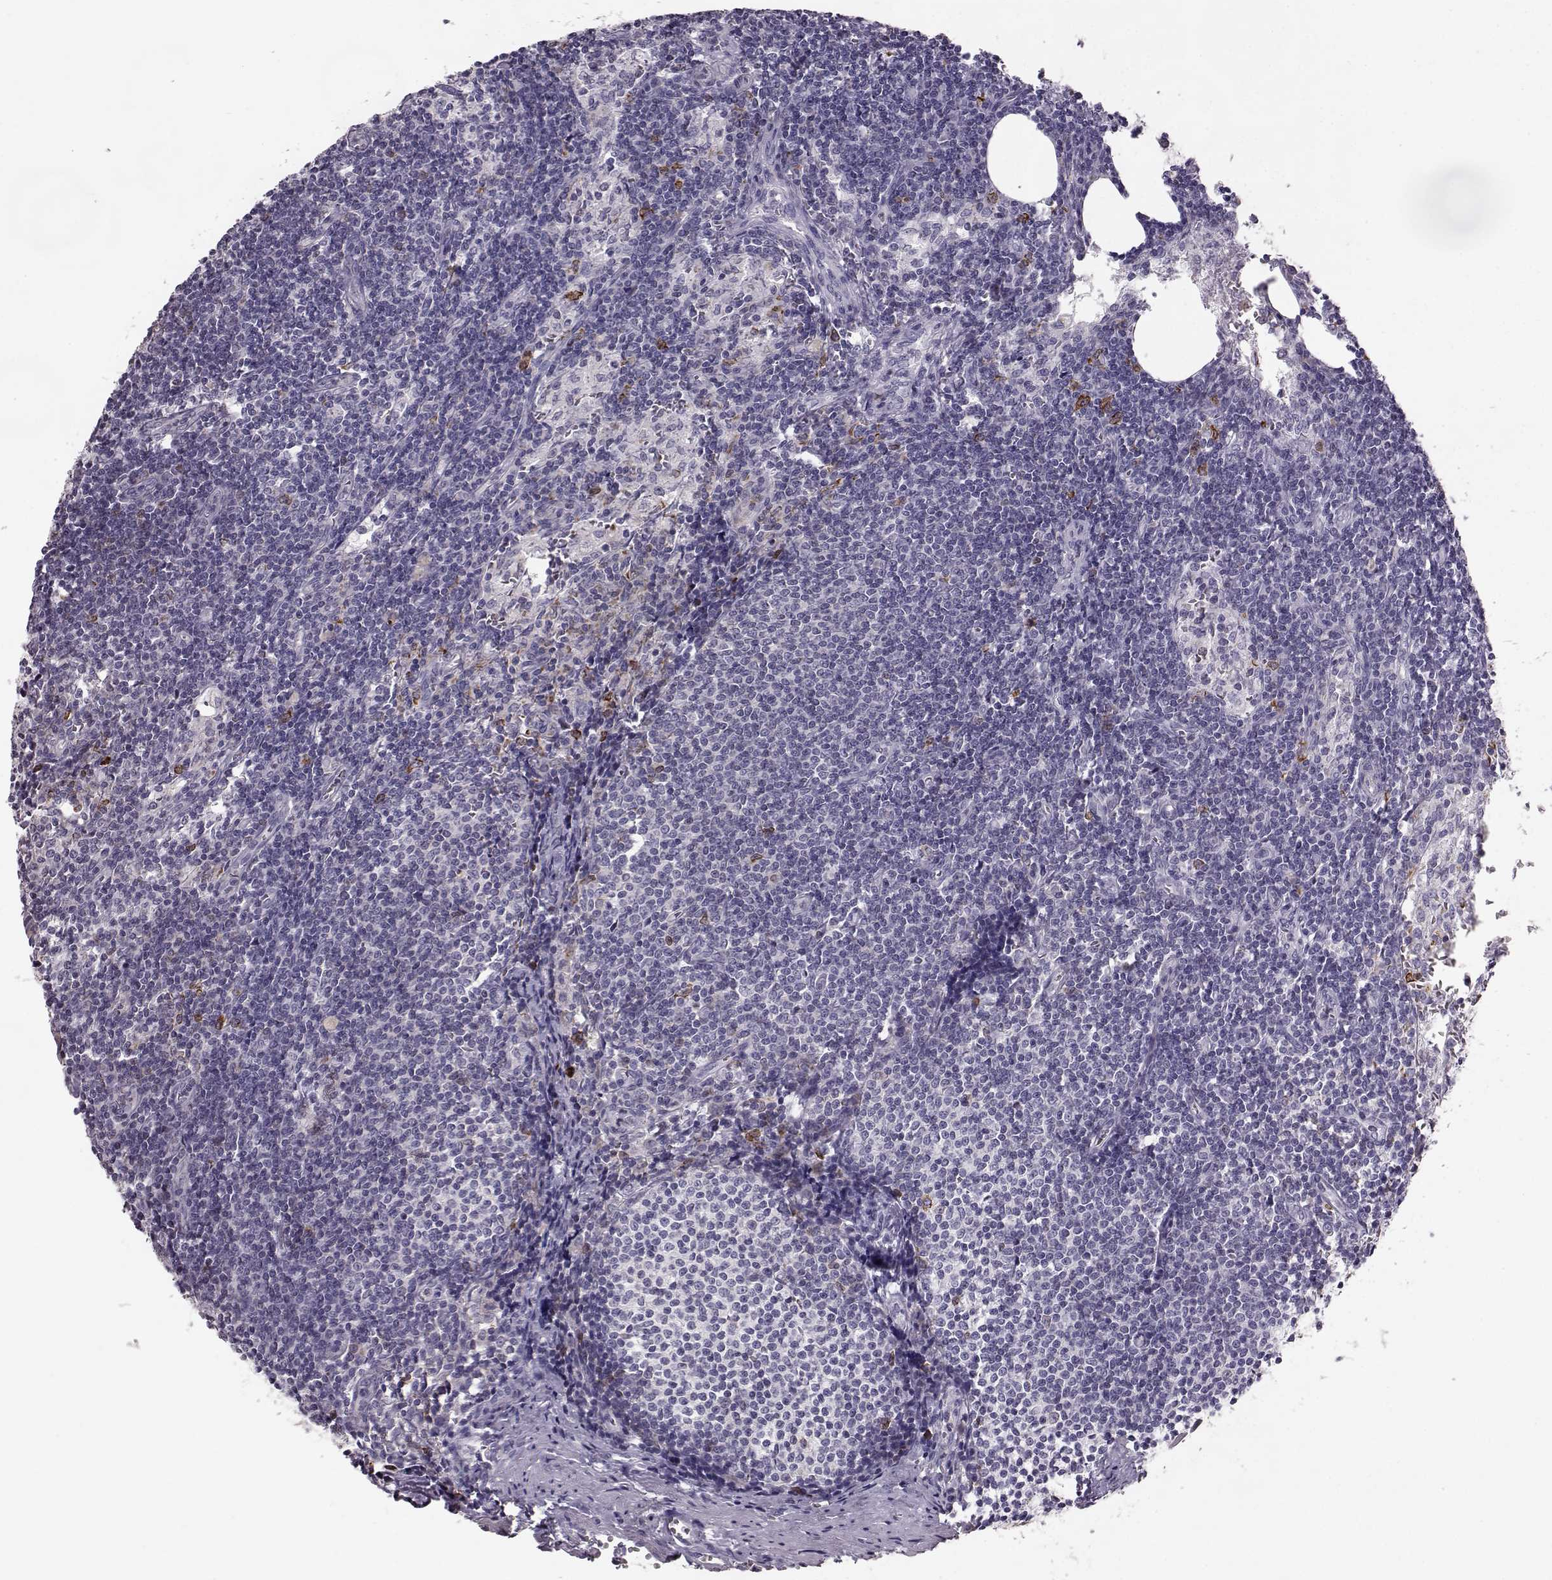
{"staining": {"intensity": "negative", "quantity": "none", "location": "none"}, "tissue": "lymph node", "cell_type": "Germinal center cells", "image_type": "normal", "snomed": [{"axis": "morphology", "description": "Normal tissue, NOS"}, {"axis": "topography", "description": "Lymph node"}], "caption": "Lymph node stained for a protein using immunohistochemistry shows no expression germinal center cells.", "gene": "ELOVL5", "patient": {"sex": "female", "age": 50}}